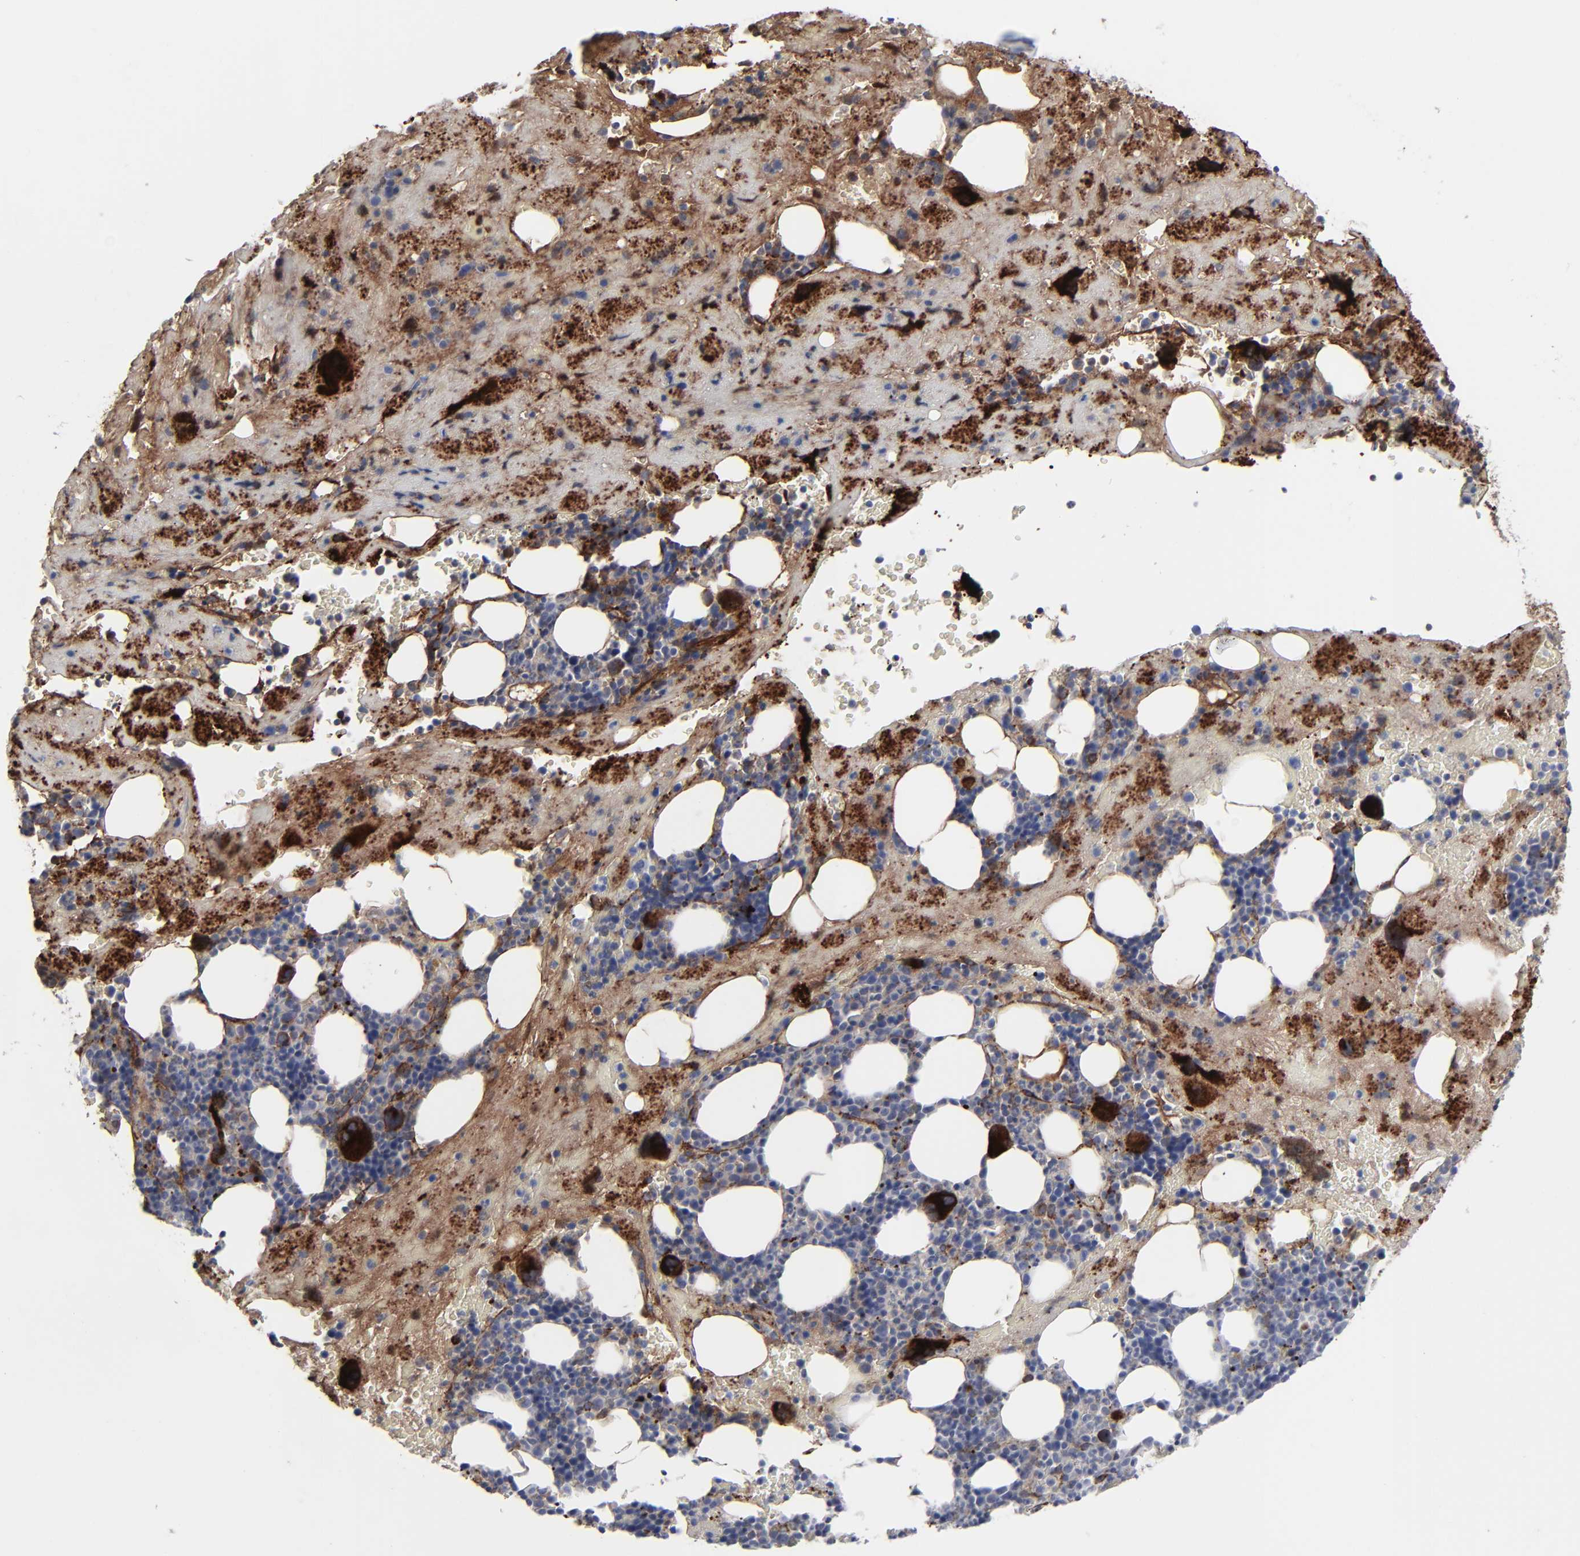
{"staining": {"intensity": "strong", "quantity": "<25%", "location": "cytoplasmic/membranous"}, "tissue": "bone marrow", "cell_type": "Hematopoietic cells", "image_type": "normal", "snomed": [{"axis": "morphology", "description": "Normal tissue, NOS"}, {"axis": "topography", "description": "Bone marrow"}], "caption": "There is medium levels of strong cytoplasmic/membranous positivity in hematopoietic cells of normal bone marrow, as demonstrated by immunohistochemical staining (brown color).", "gene": "SPARC", "patient": {"sex": "male", "age": 76}}